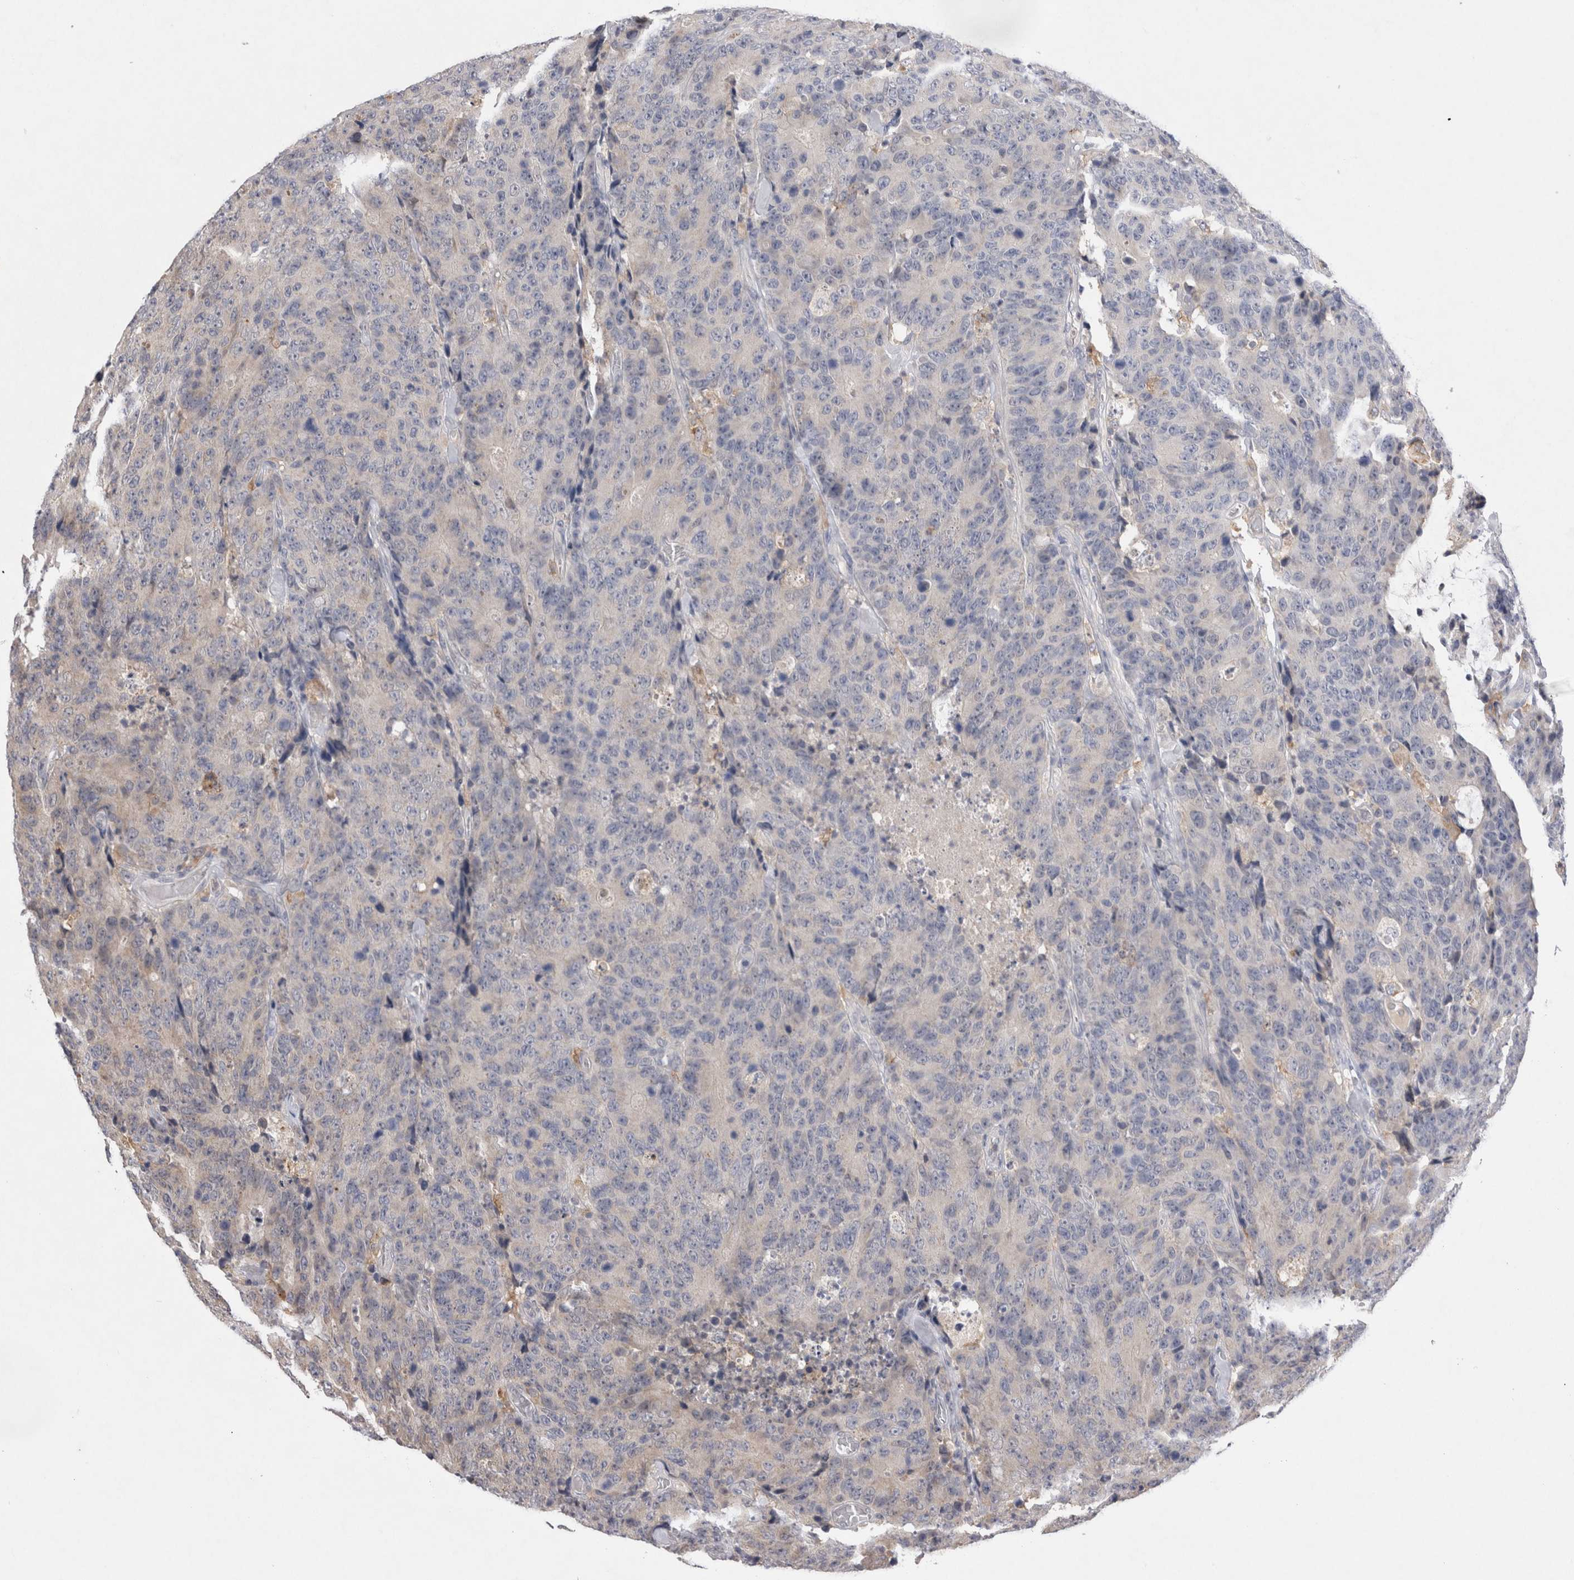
{"staining": {"intensity": "negative", "quantity": "none", "location": "none"}, "tissue": "colorectal cancer", "cell_type": "Tumor cells", "image_type": "cancer", "snomed": [{"axis": "morphology", "description": "Adenocarcinoma, NOS"}, {"axis": "topography", "description": "Colon"}], "caption": "Immunohistochemistry (IHC) photomicrograph of human colorectal adenocarcinoma stained for a protein (brown), which shows no expression in tumor cells.", "gene": "VSIG4", "patient": {"sex": "female", "age": 86}}